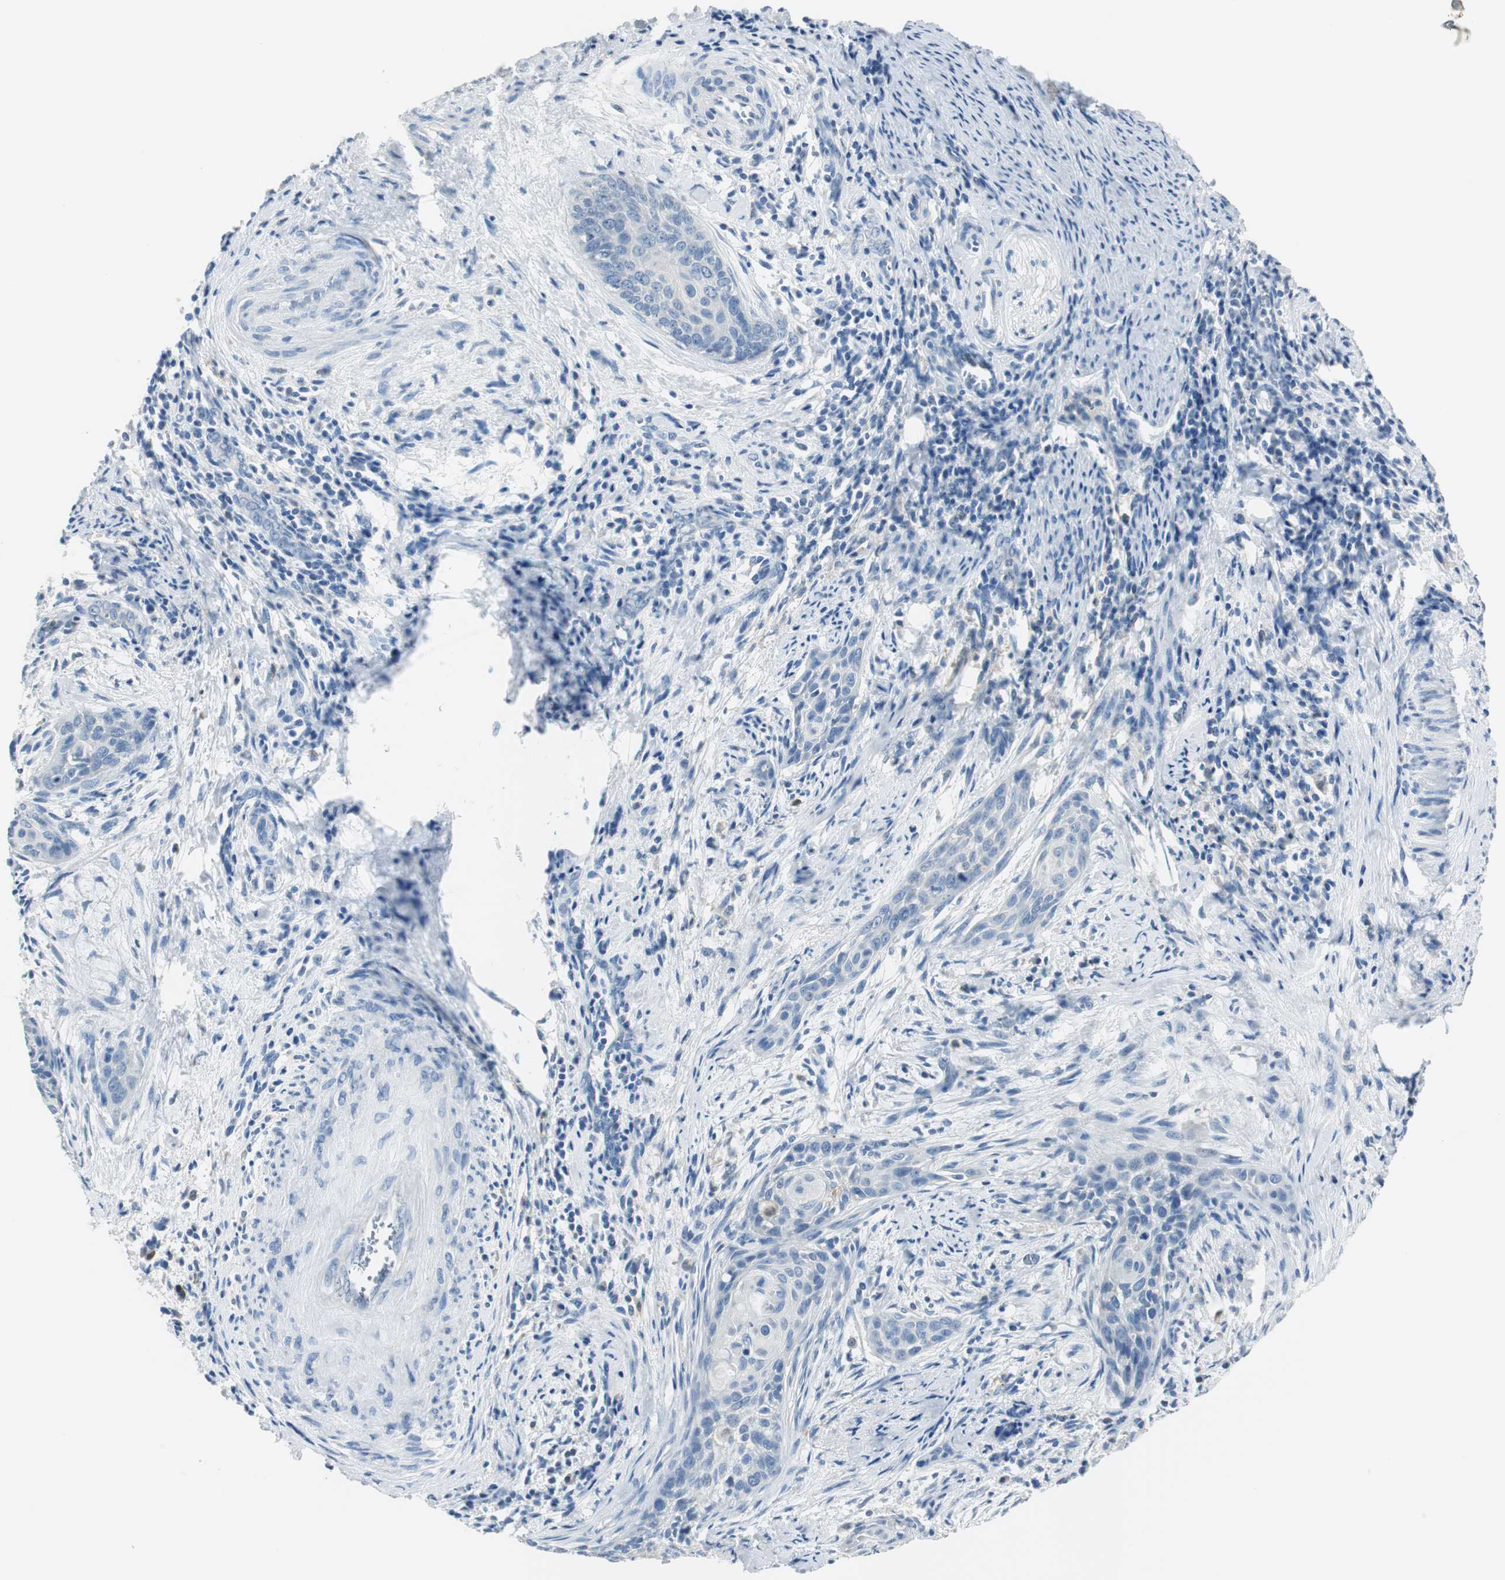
{"staining": {"intensity": "negative", "quantity": "none", "location": "none"}, "tissue": "cervical cancer", "cell_type": "Tumor cells", "image_type": "cancer", "snomed": [{"axis": "morphology", "description": "Squamous cell carcinoma, NOS"}, {"axis": "topography", "description": "Cervix"}], "caption": "Cervical cancer (squamous cell carcinoma) was stained to show a protein in brown. There is no significant staining in tumor cells.", "gene": "FBP1", "patient": {"sex": "female", "age": 33}}